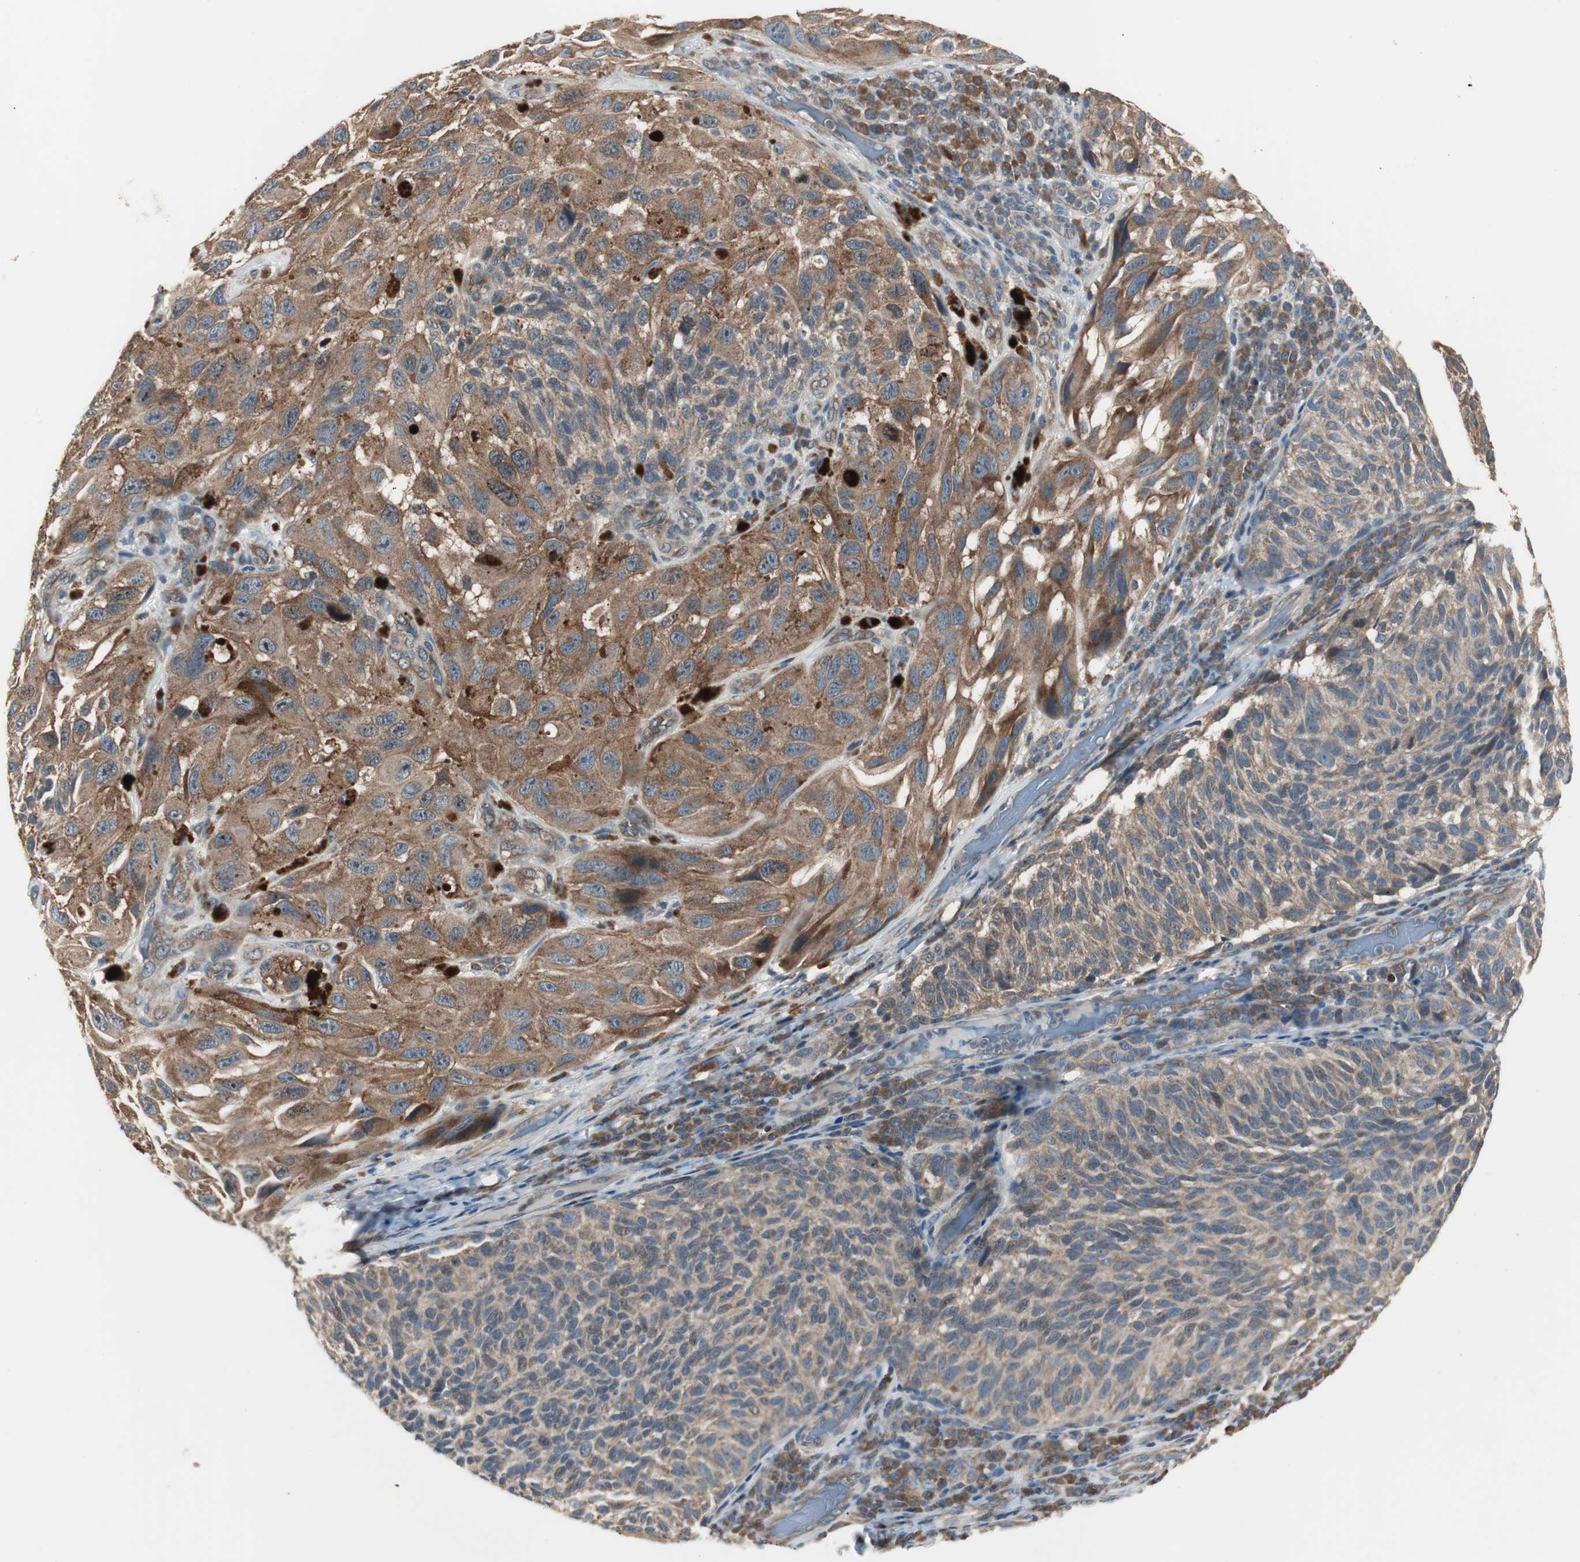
{"staining": {"intensity": "strong", "quantity": ">75%", "location": "cytoplasmic/membranous"}, "tissue": "melanoma", "cell_type": "Tumor cells", "image_type": "cancer", "snomed": [{"axis": "morphology", "description": "Malignant melanoma, NOS"}, {"axis": "topography", "description": "Skin"}], "caption": "Protein analysis of melanoma tissue displays strong cytoplasmic/membranous expression in approximately >75% of tumor cells.", "gene": "ZMPSTE24", "patient": {"sex": "female", "age": 73}}